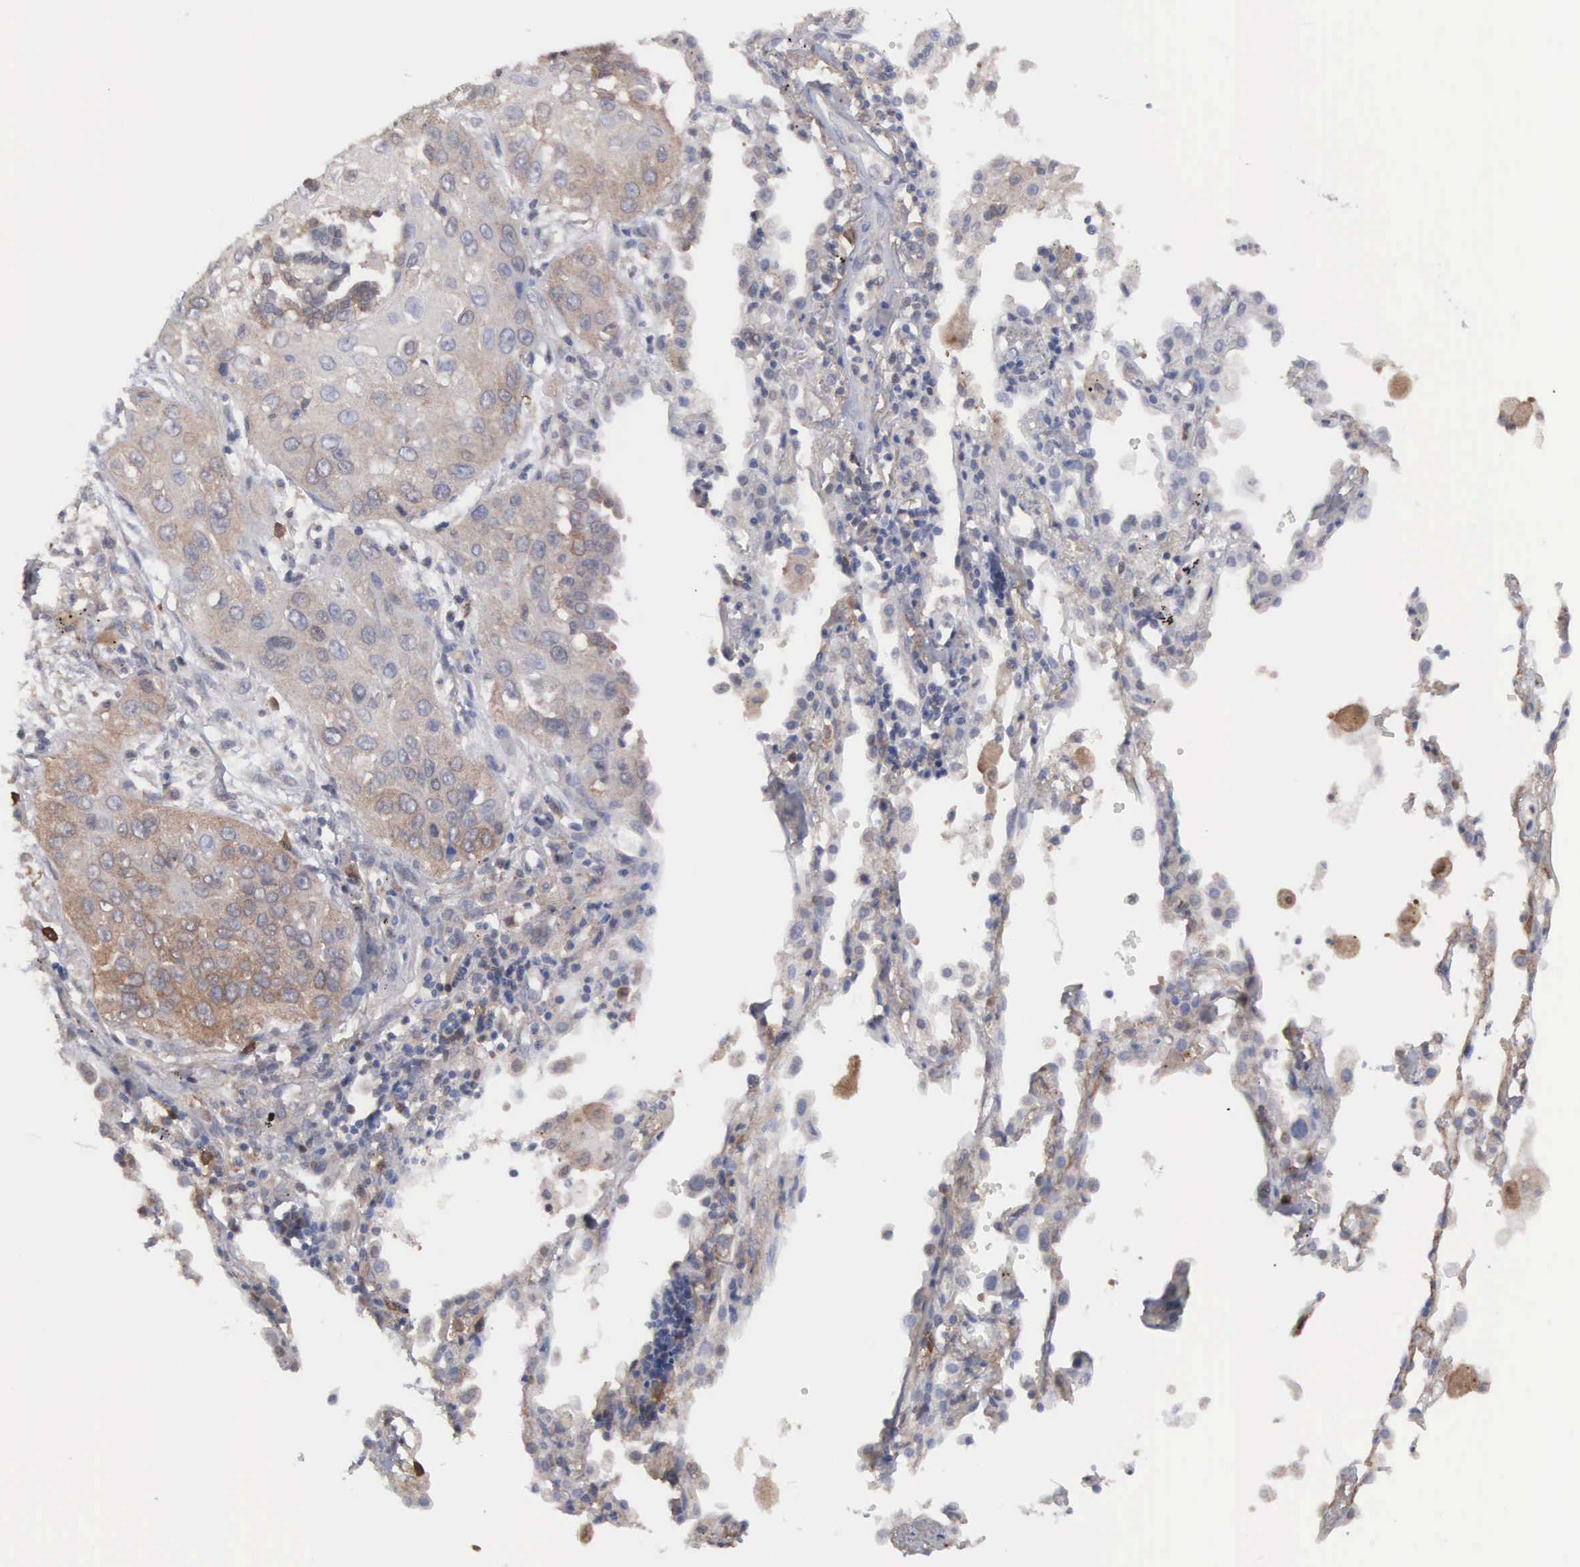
{"staining": {"intensity": "weak", "quantity": "25%-75%", "location": "cytoplasmic/membranous"}, "tissue": "lung cancer", "cell_type": "Tumor cells", "image_type": "cancer", "snomed": [{"axis": "morphology", "description": "Squamous cell carcinoma, NOS"}, {"axis": "topography", "description": "Lung"}], "caption": "High-power microscopy captured an immunohistochemistry (IHC) photomicrograph of lung cancer (squamous cell carcinoma), revealing weak cytoplasmic/membranous positivity in about 25%-75% of tumor cells.", "gene": "MTHFD1", "patient": {"sex": "male", "age": 71}}